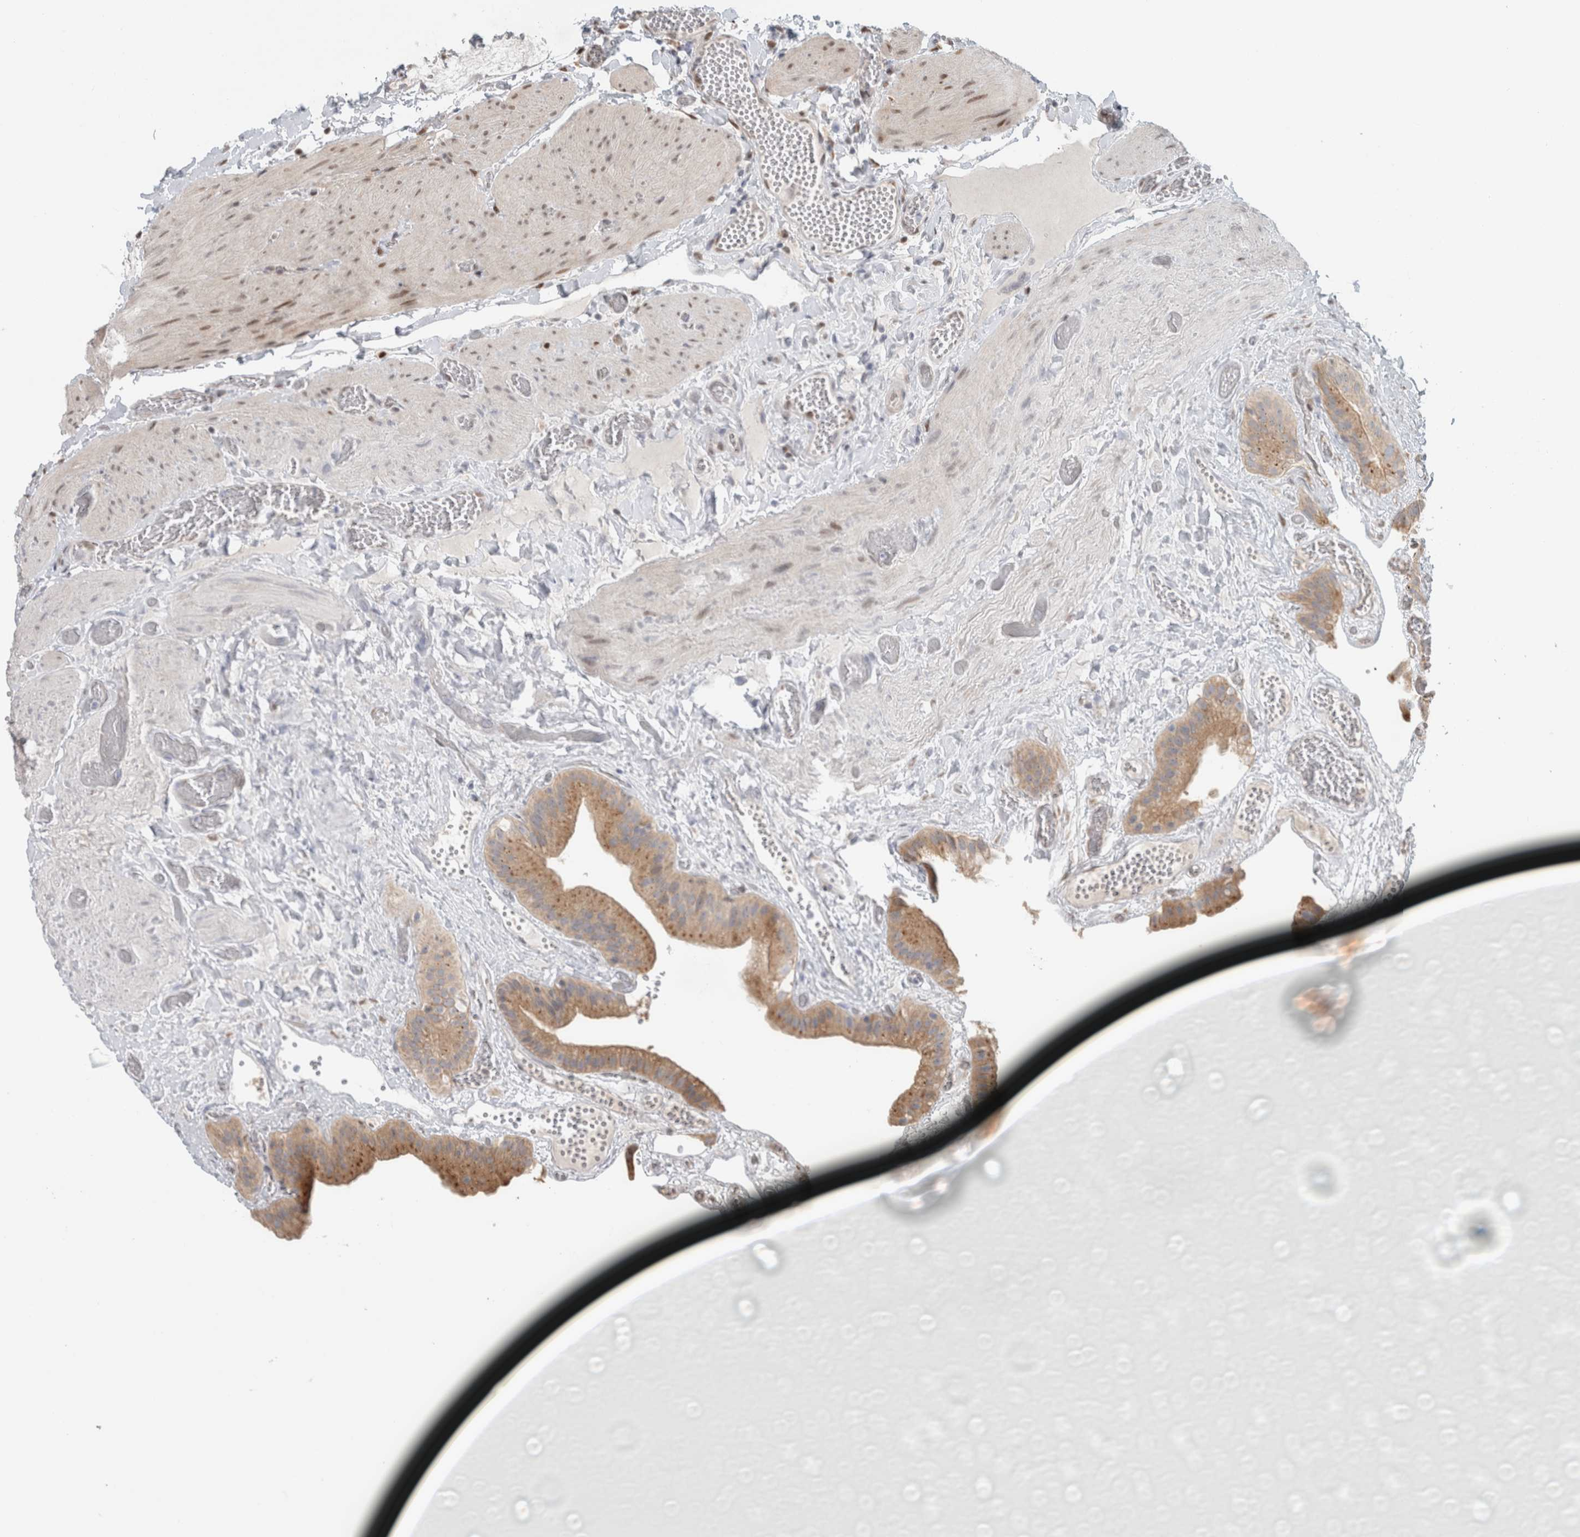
{"staining": {"intensity": "moderate", "quantity": ">75%", "location": "cytoplasmic/membranous"}, "tissue": "gallbladder", "cell_type": "Glandular cells", "image_type": "normal", "snomed": [{"axis": "morphology", "description": "Normal tissue, NOS"}, {"axis": "topography", "description": "Gallbladder"}], "caption": "Brown immunohistochemical staining in normal human gallbladder reveals moderate cytoplasmic/membranous expression in about >75% of glandular cells. (Stains: DAB in brown, nuclei in blue, Microscopy: brightfield microscopy at high magnification).", "gene": "NAB2", "patient": {"sex": "female", "age": 64}}